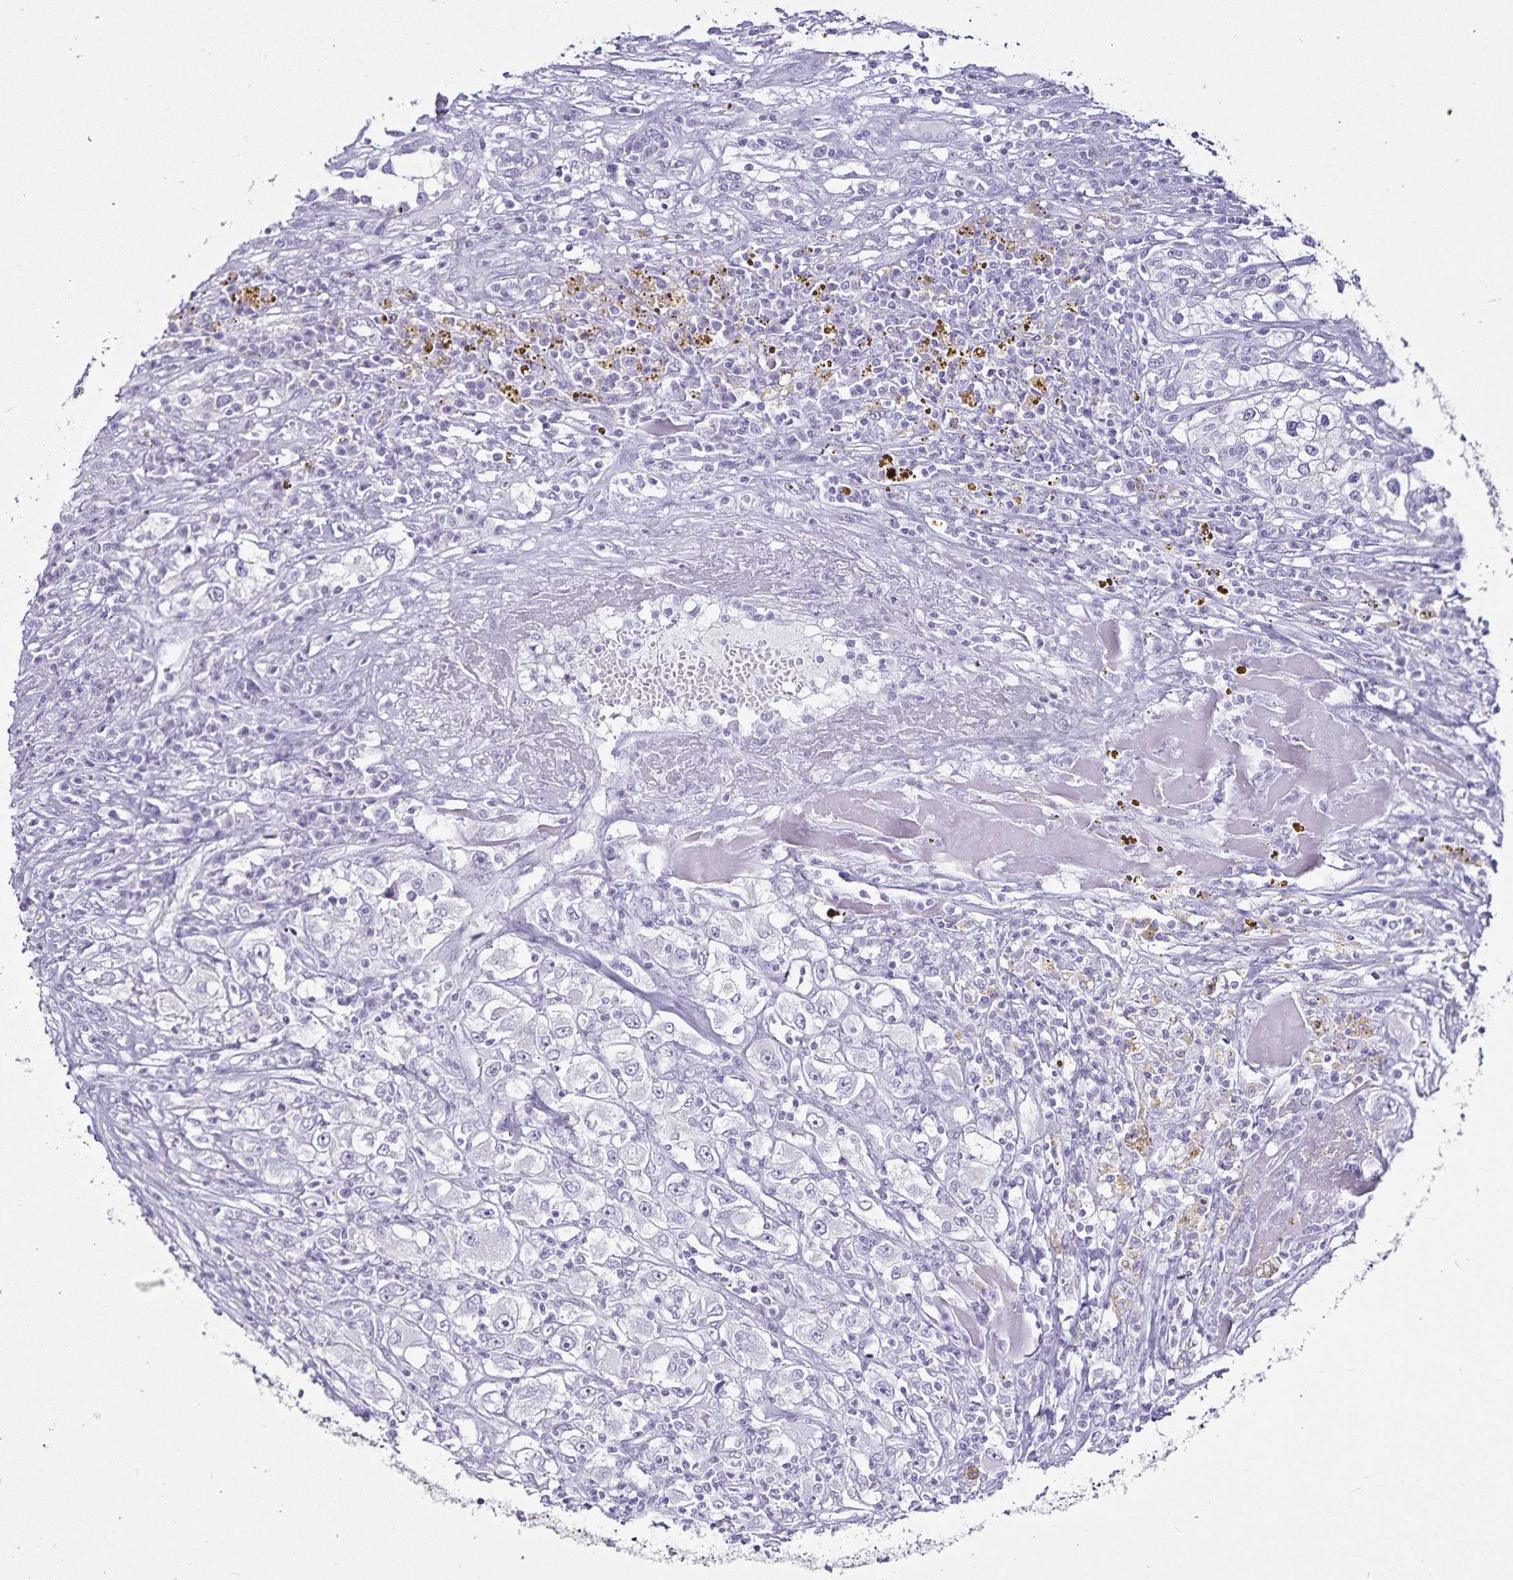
{"staining": {"intensity": "negative", "quantity": "none", "location": "none"}, "tissue": "renal cancer", "cell_type": "Tumor cells", "image_type": "cancer", "snomed": [{"axis": "morphology", "description": "Adenocarcinoma, NOS"}, {"axis": "topography", "description": "Kidney"}], "caption": "An image of human renal adenocarcinoma is negative for staining in tumor cells.", "gene": "DEFA6", "patient": {"sex": "female", "age": 52}}